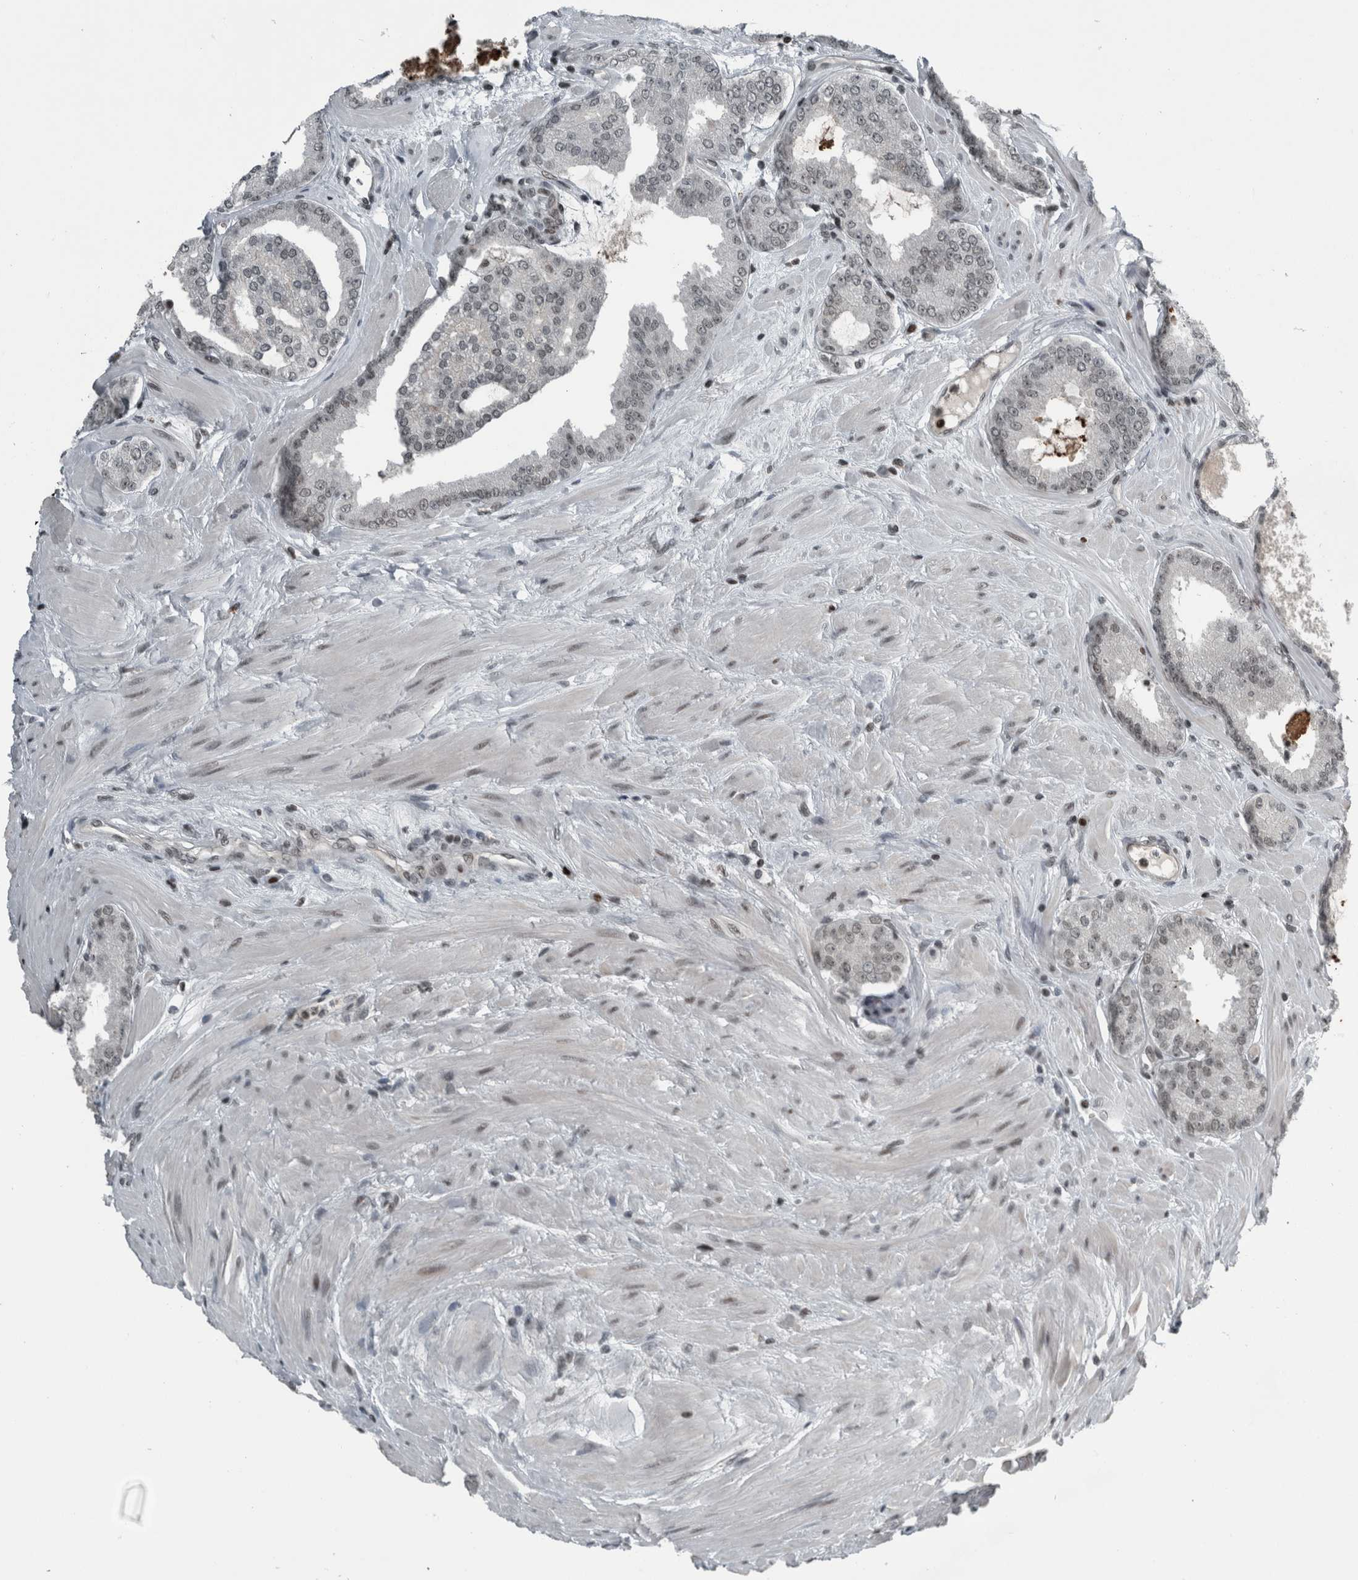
{"staining": {"intensity": "negative", "quantity": "none", "location": "none"}, "tissue": "prostate cancer", "cell_type": "Tumor cells", "image_type": "cancer", "snomed": [{"axis": "morphology", "description": "Adenocarcinoma, Low grade"}, {"axis": "topography", "description": "Prostate"}], "caption": "This micrograph is of low-grade adenocarcinoma (prostate) stained with IHC to label a protein in brown with the nuclei are counter-stained blue. There is no expression in tumor cells.", "gene": "UNC50", "patient": {"sex": "male", "age": 62}}